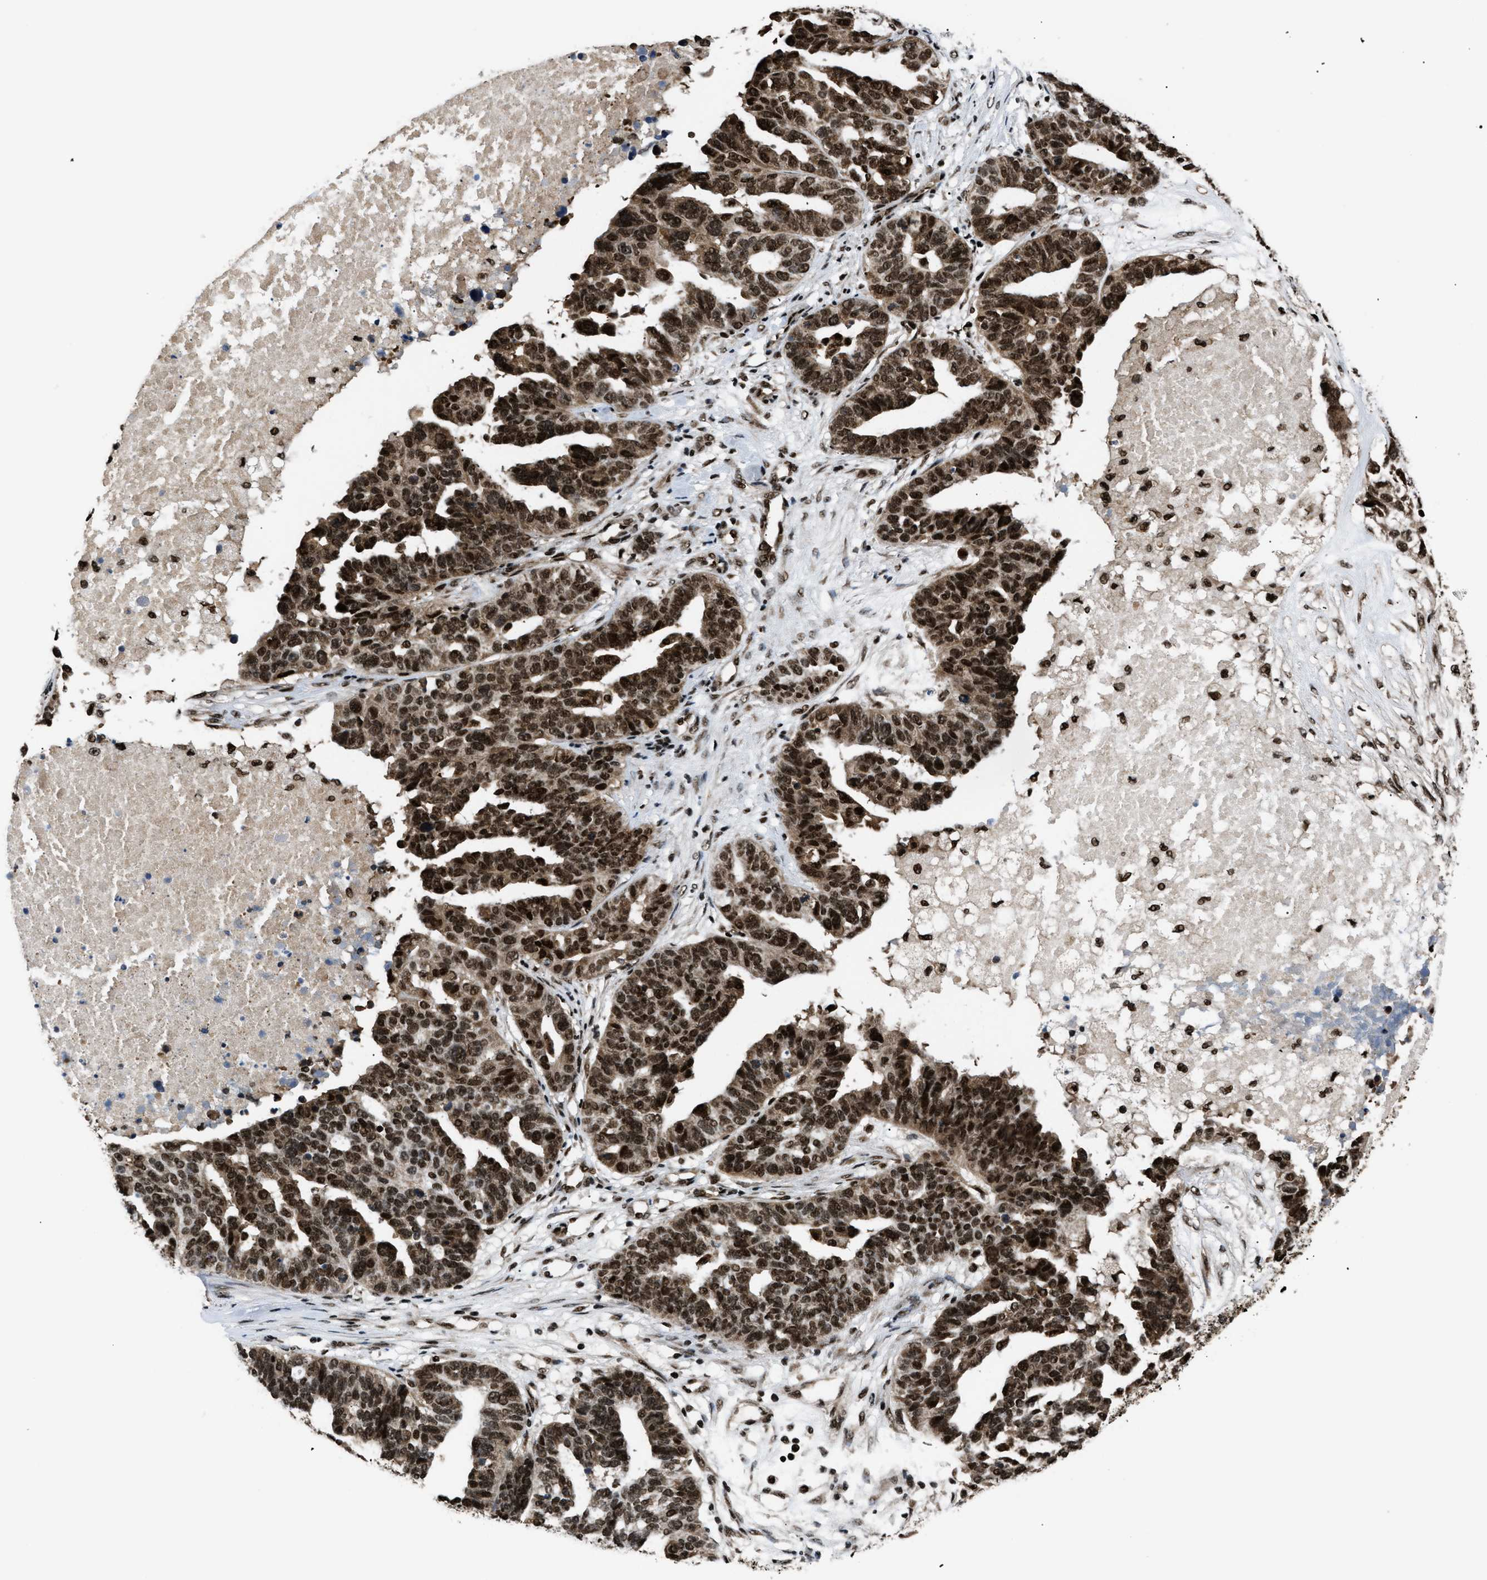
{"staining": {"intensity": "strong", "quantity": ">75%", "location": "nuclear"}, "tissue": "ovarian cancer", "cell_type": "Tumor cells", "image_type": "cancer", "snomed": [{"axis": "morphology", "description": "Cystadenocarcinoma, serous, NOS"}, {"axis": "topography", "description": "Ovary"}], "caption": "A high amount of strong nuclear positivity is appreciated in approximately >75% of tumor cells in serous cystadenocarcinoma (ovarian) tissue.", "gene": "RBM5", "patient": {"sex": "female", "age": 59}}